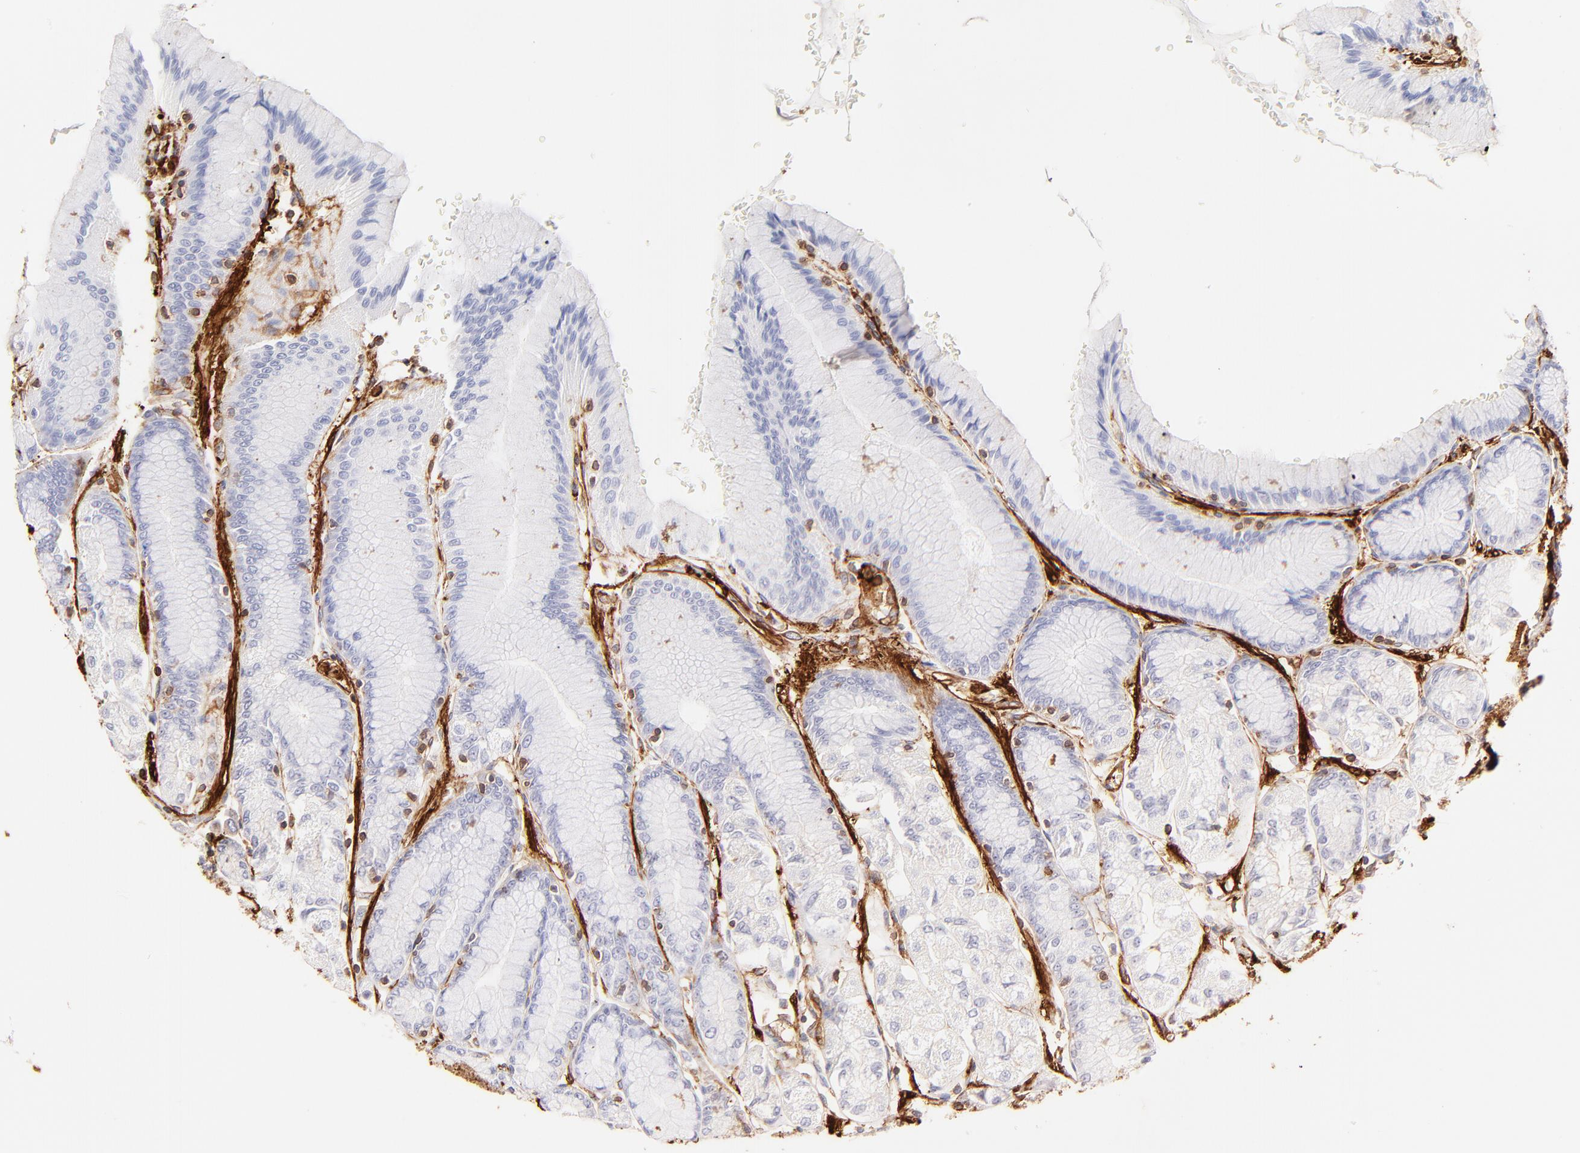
{"staining": {"intensity": "negative", "quantity": "none", "location": "none"}, "tissue": "stomach", "cell_type": "Glandular cells", "image_type": "normal", "snomed": [{"axis": "morphology", "description": "Normal tissue, NOS"}, {"axis": "morphology", "description": "Adenocarcinoma, NOS"}, {"axis": "topography", "description": "Stomach"}, {"axis": "topography", "description": "Stomach, lower"}], "caption": "Histopathology image shows no protein expression in glandular cells of normal stomach. The staining was performed using DAB (3,3'-diaminobenzidine) to visualize the protein expression in brown, while the nuclei were stained in blue with hematoxylin (Magnification: 20x).", "gene": "FLNA", "patient": {"sex": "female", "age": 65}}